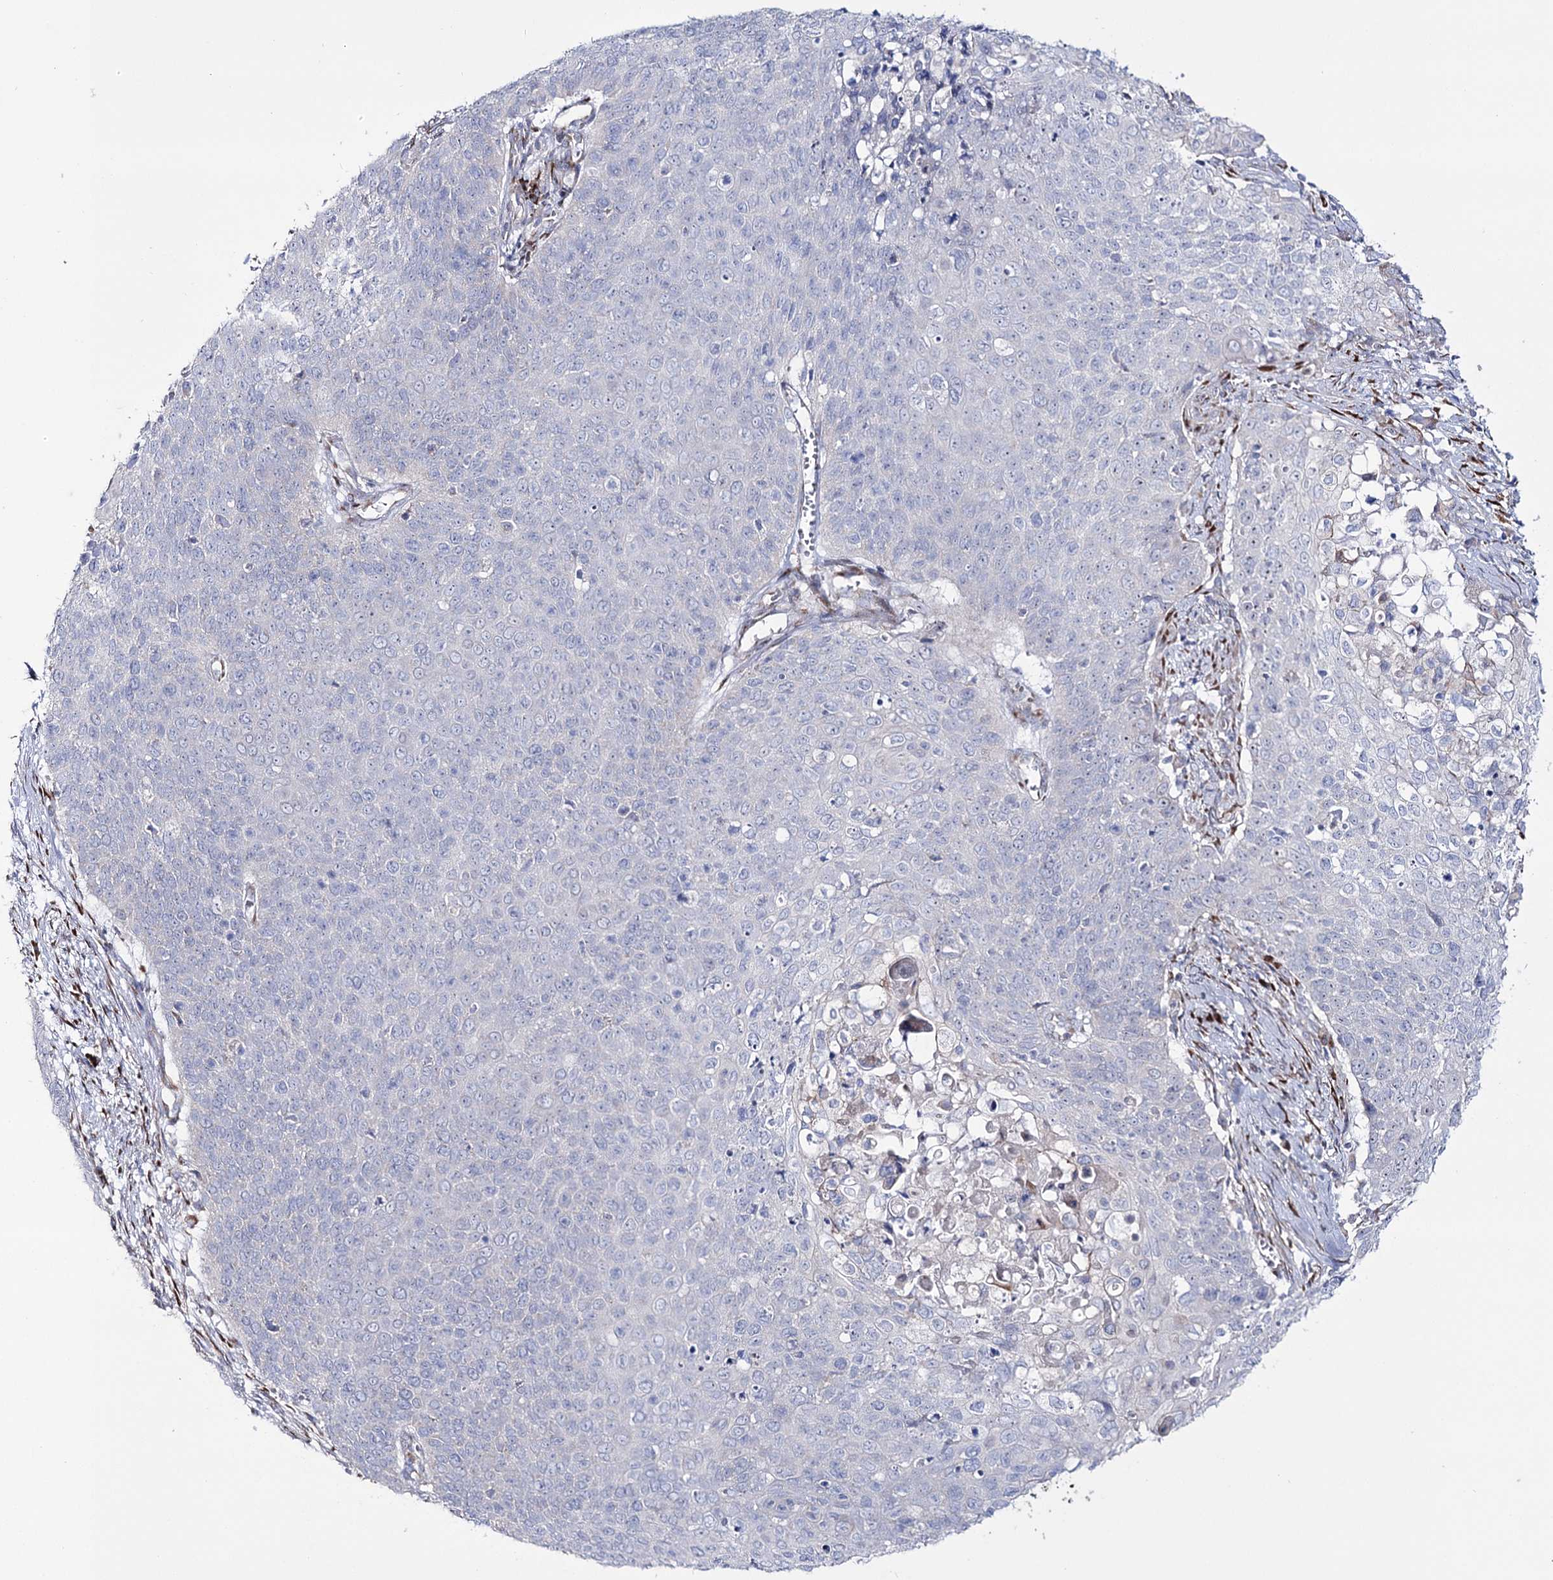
{"staining": {"intensity": "negative", "quantity": "none", "location": "none"}, "tissue": "cervical cancer", "cell_type": "Tumor cells", "image_type": "cancer", "snomed": [{"axis": "morphology", "description": "Squamous cell carcinoma, NOS"}, {"axis": "topography", "description": "Cervix"}], "caption": "The image demonstrates no staining of tumor cells in cervical cancer (squamous cell carcinoma). Brightfield microscopy of IHC stained with DAB (brown) and hematoxylin (blue), captured at high magnification.", "gene": "METTL5", "patient": {"sex": "female", "age": 39}}